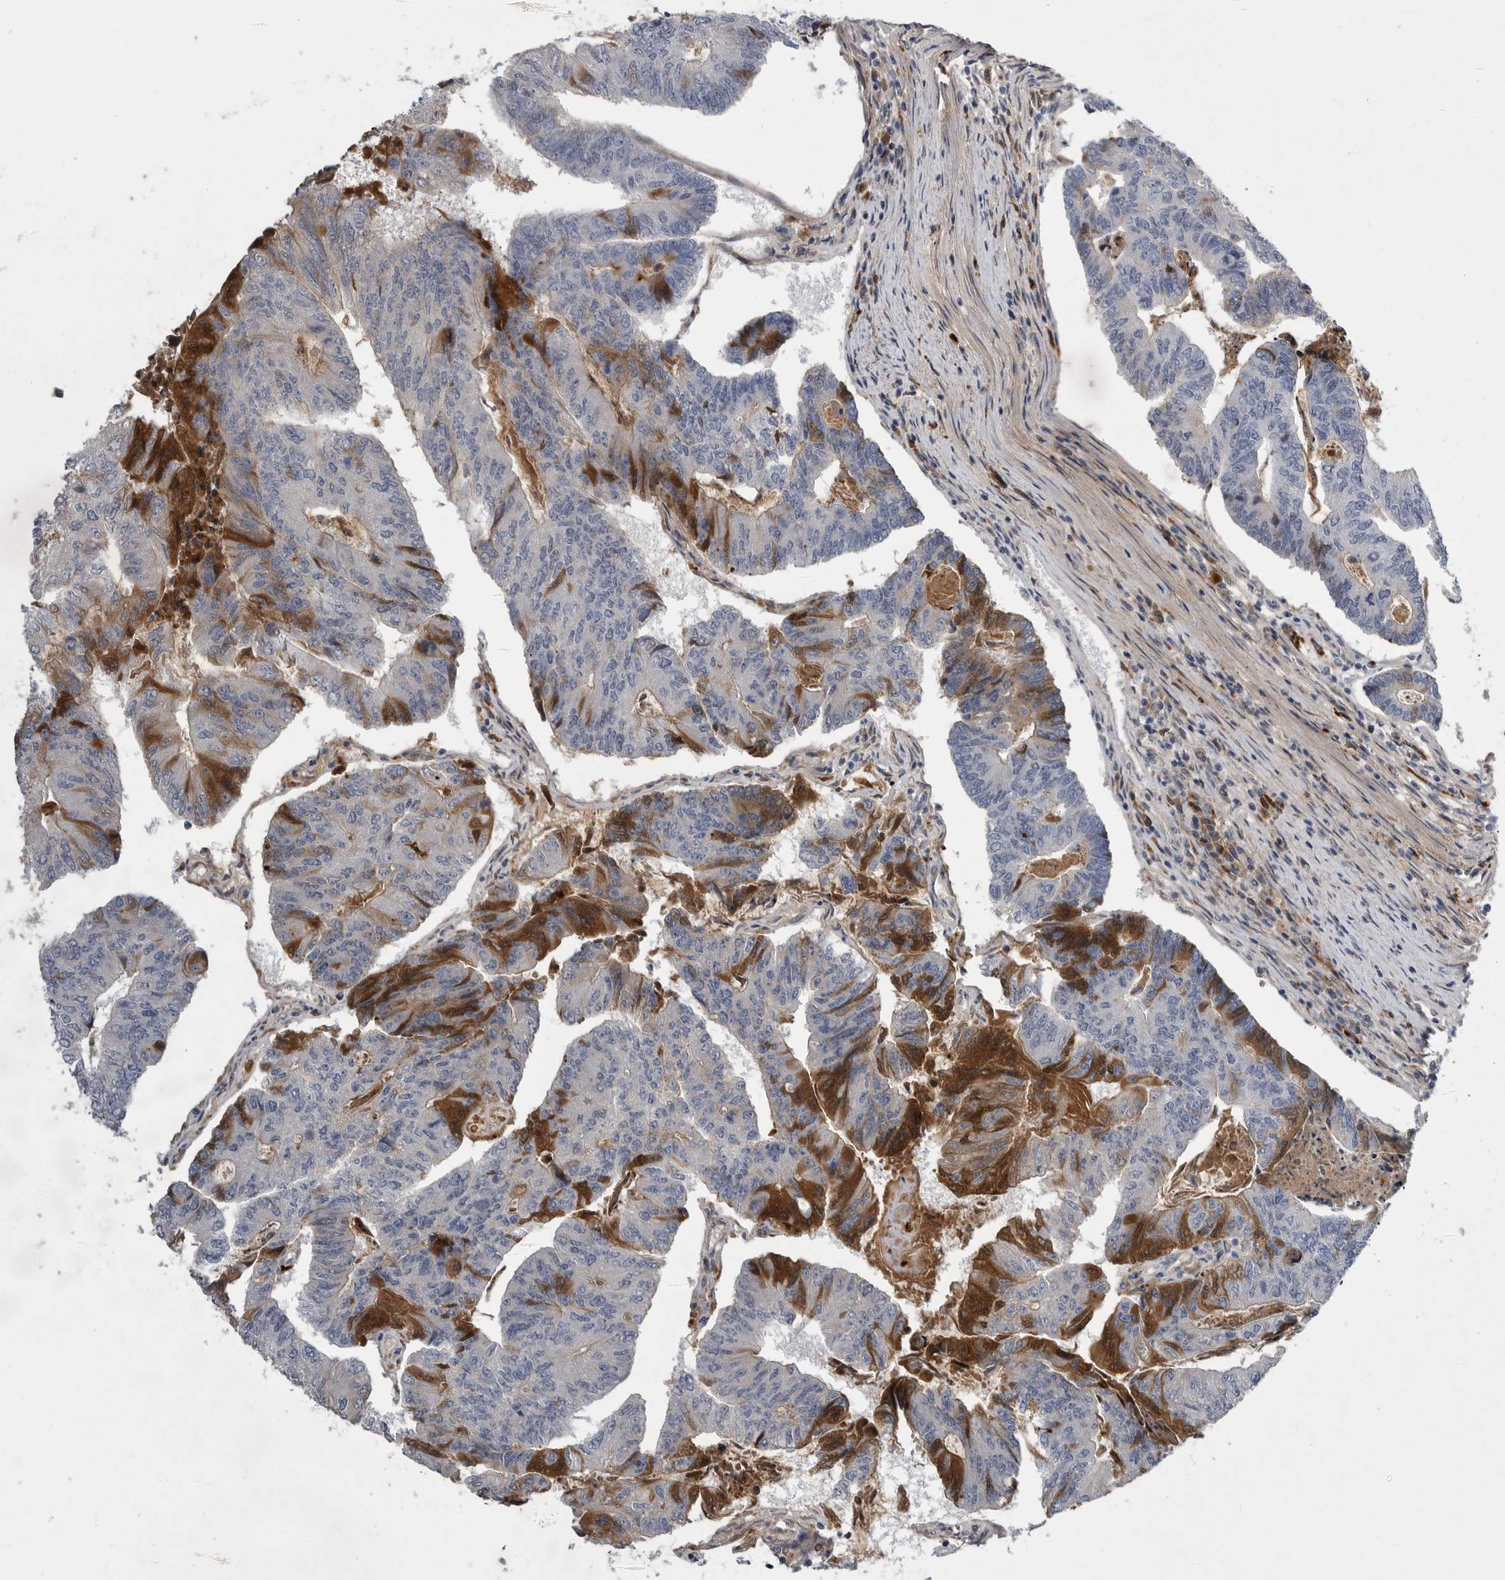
{"staining": {"intensity": "strong", "quantity": "<25%", "location": "cytoplasmic/membranous"}, "tissue": "colorectal cancer", "cell_type": "Tumor cells", "image_type": "cancer", "snomed": [{"axis": "morphology", "description": "Adenocarcinoma, NOS"}, {"axis": "topography", "description": "Colon"}], "caption": "Brown immunohistochemical staining in human colorectal adenocarcinoma demonstrates strong cytoplasmic/membranous expression in about <25% of tumor cells.", "gene": "CRP", "patient": {"sex": "female", "age": 67}}